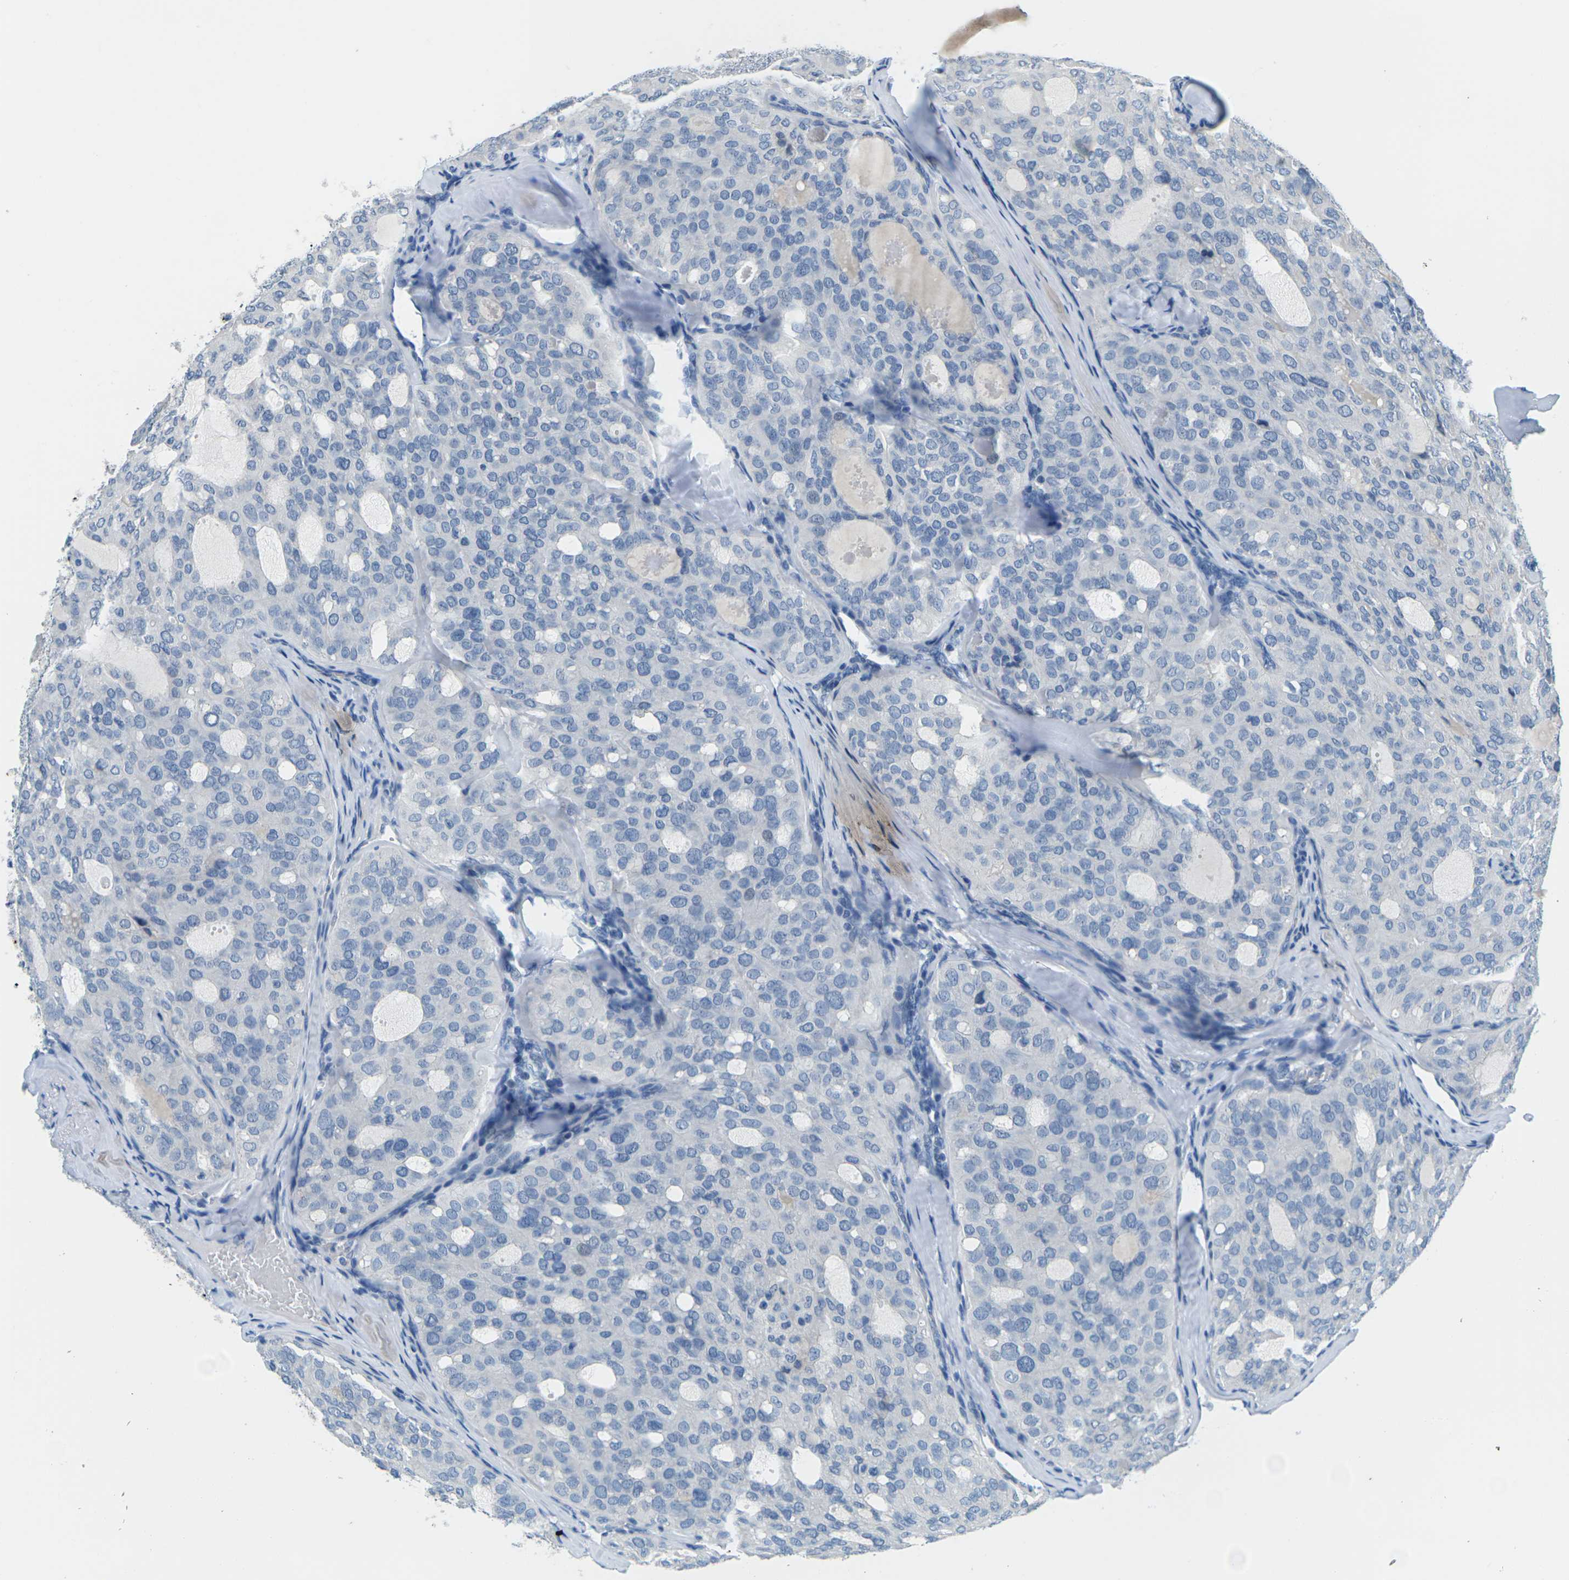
{"staining": {"intensity": "negative", "quantity": "none", "location": "none"}, "tissue": "thyroid cancer", "cell_type": "Tumor cells", "image_type": "cancer", "snomed": [{"axis": "morphology", "description": "Follicular adenoma carcinoma, NOS"}, {"axis": "topography", "description": "Thyroid gland"}], "caption": "The micrograph displays no significant staining in tumor cells of follicular adenoma carcinoma (thyroid).", "gene": "UMOD", "patient": {"sex": "male", "age": 75}}